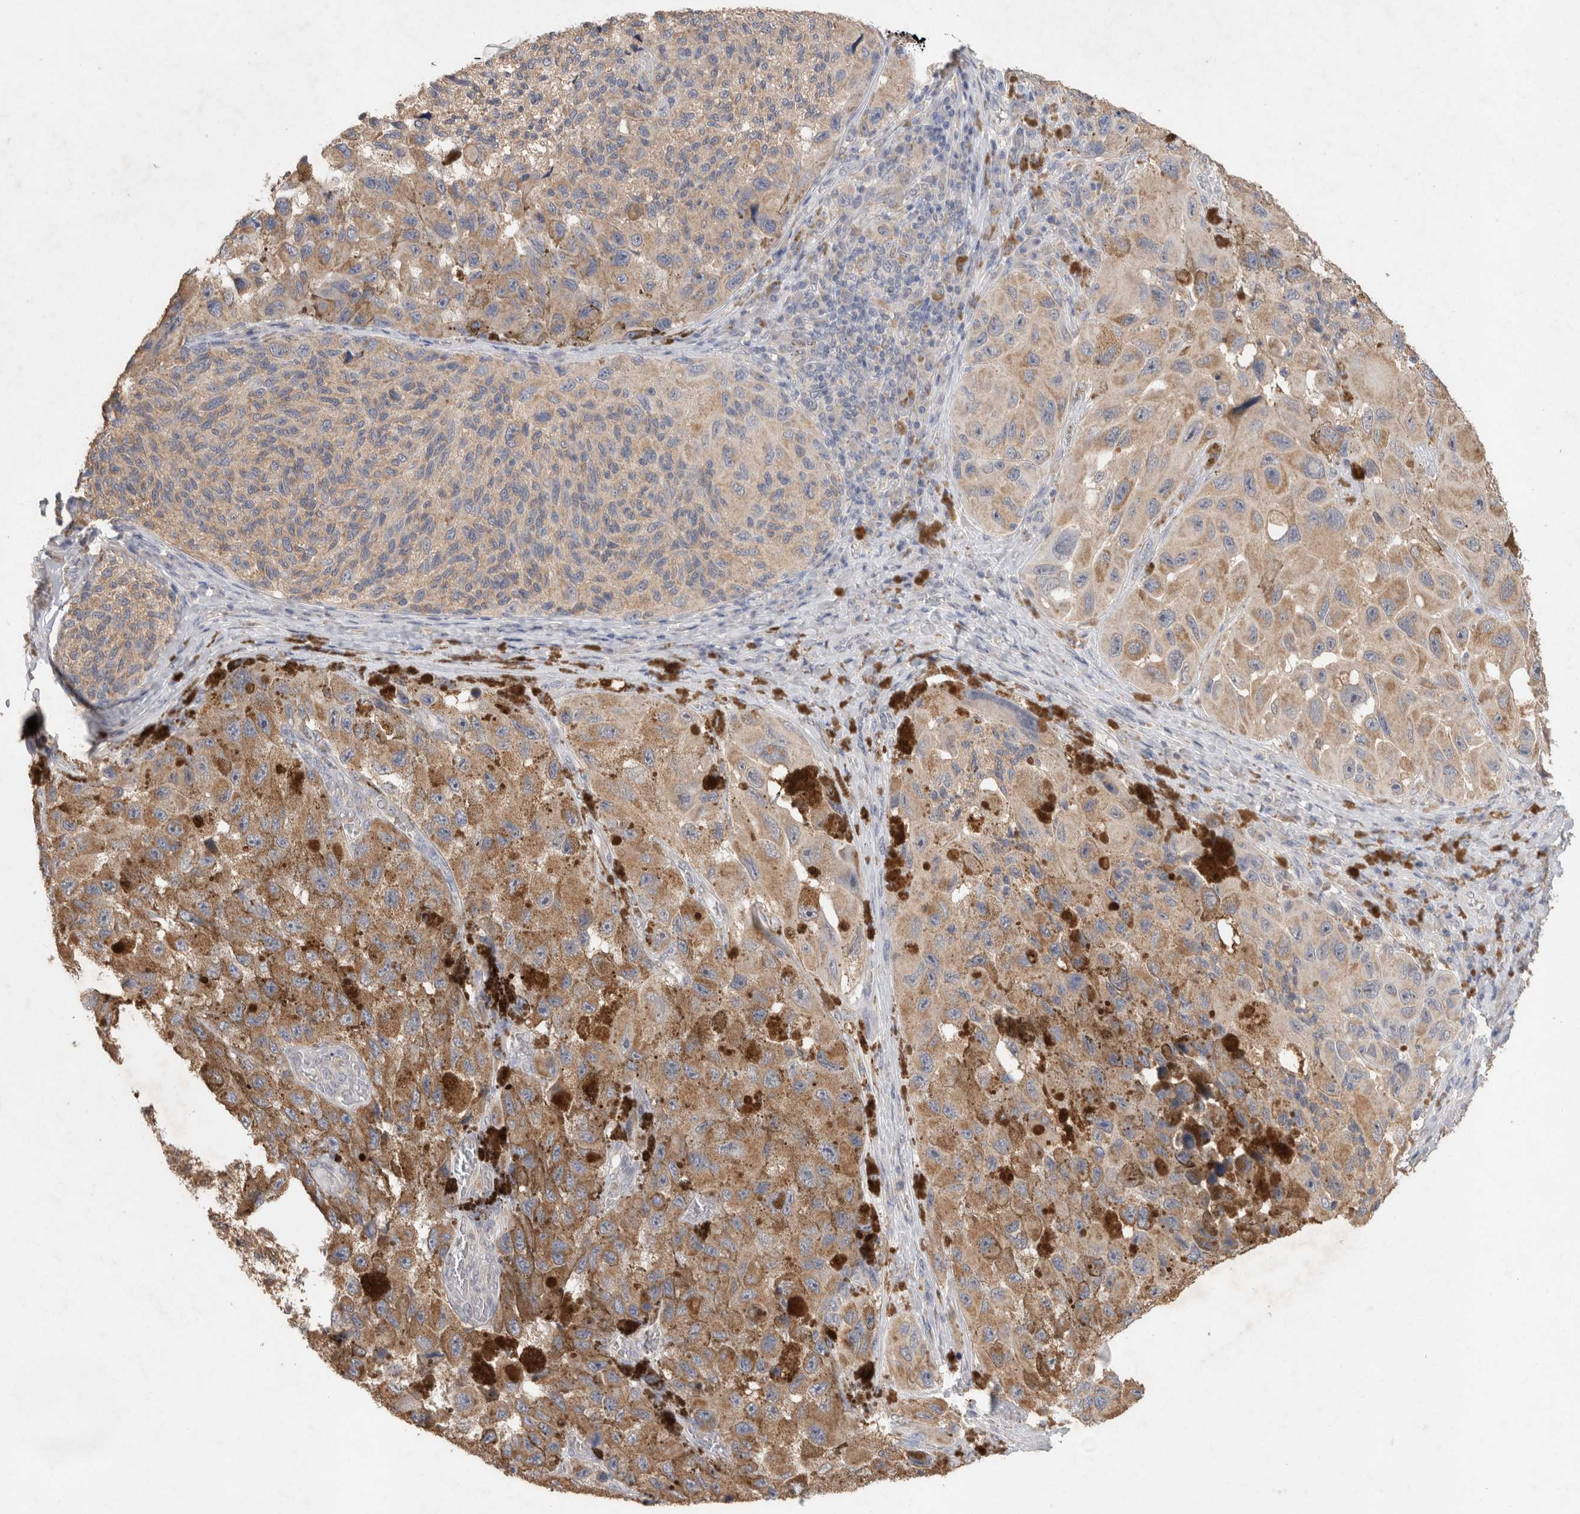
{"staining": {"intensity": "moderate", "quantity": ">75%", "location": "cytoplasmic/membranous"}, "tissue": "melanoma", "cell_type": "Tumor cells", "image_type": "cancer", "snomed": [{"axis": "morphology", "description": "Malignant melanoma, NOS"}, {"axis": "topography", "description": "Skin"}], "caption": "Malignant melanoma stained with a brown dye demonstrates moderate cytoplasmic/membranous positive staining in about >75% of tumor cells.", "gene": "RAB14", "patient": {"sex": "female", "age": 73}}